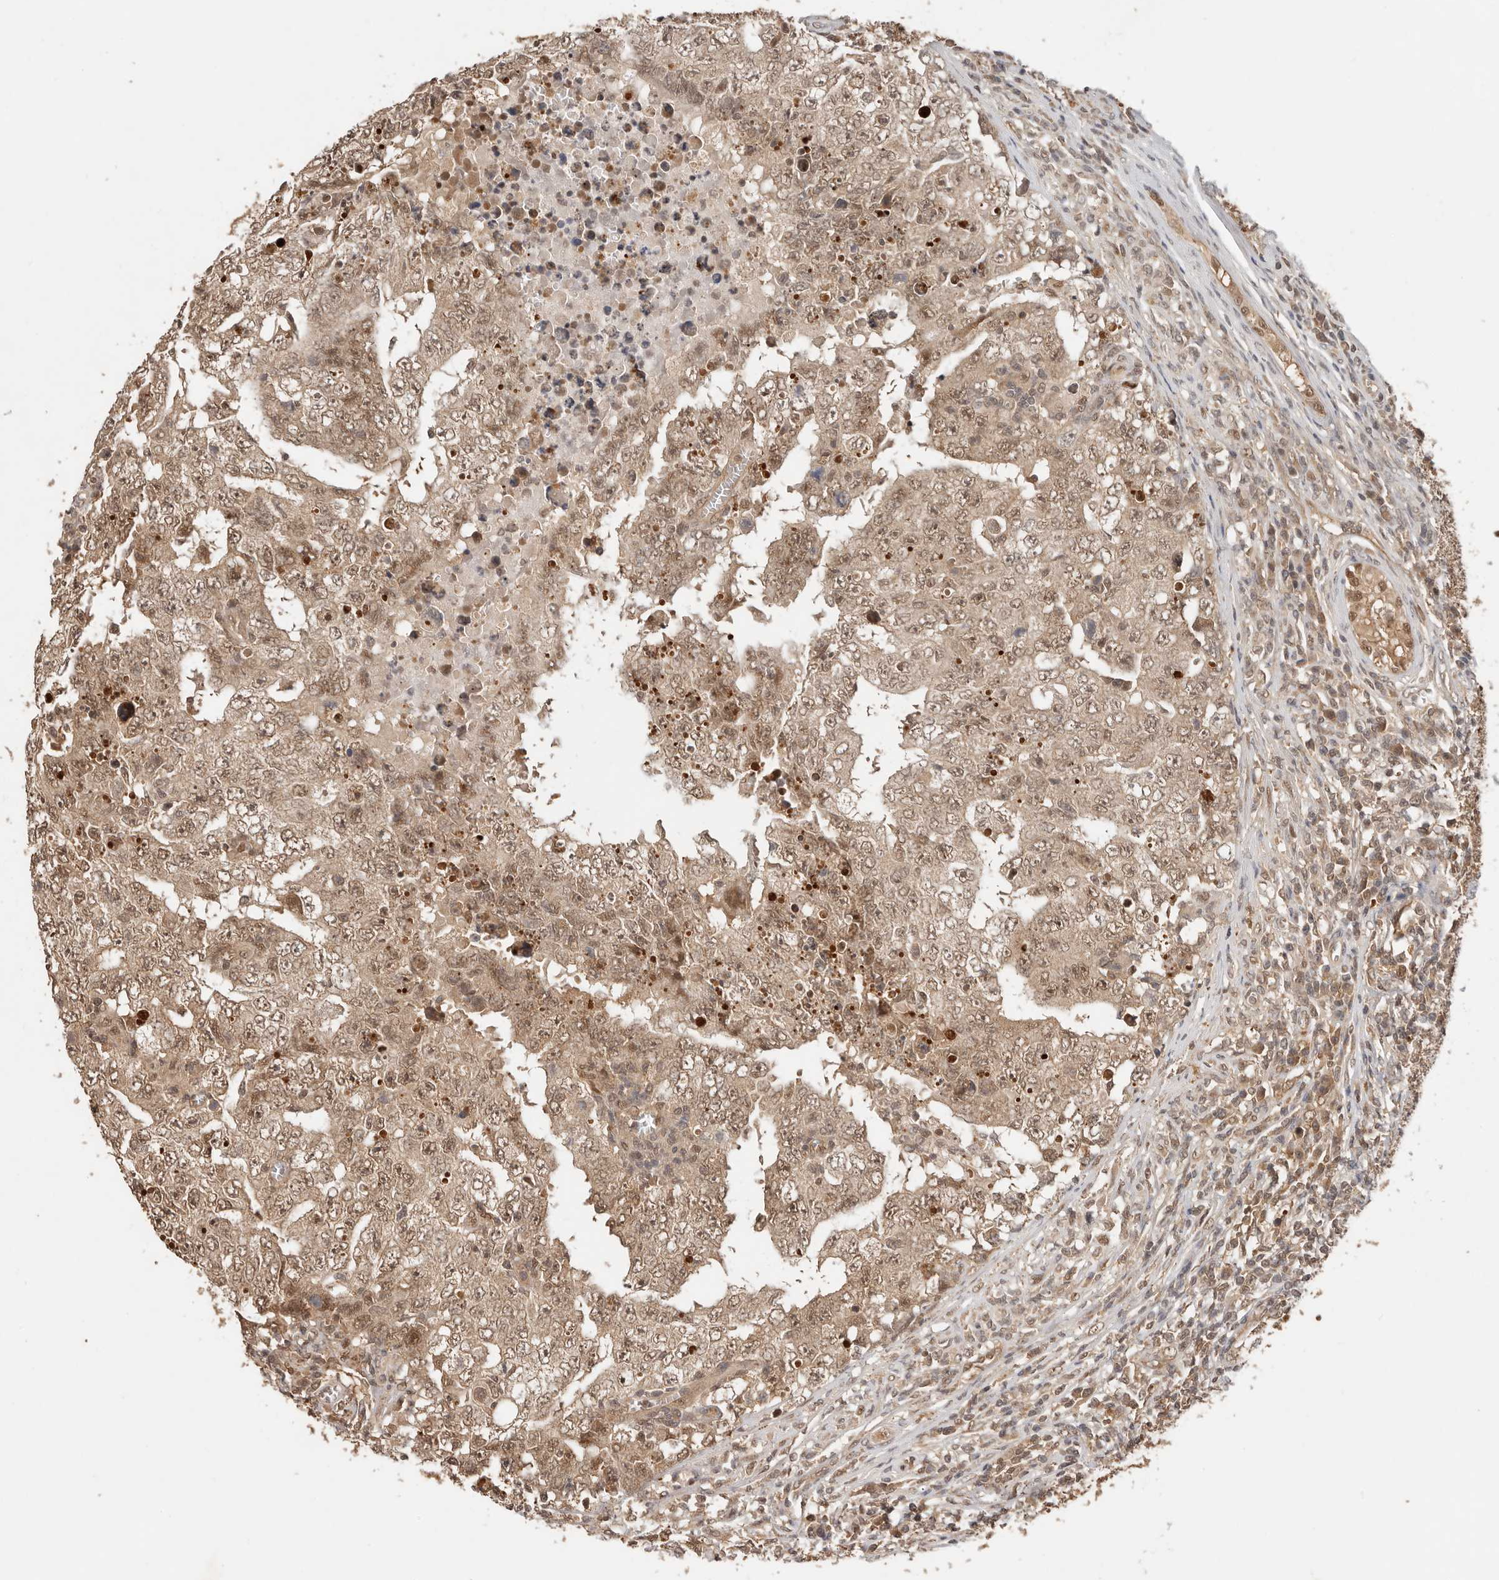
{"staining": {"intensity": "moderate", "quantity": ">75%", "location": "cytoplasmic/membranous,nuclear"}, "tissue": "testis cancer", "cell_type": "Tumor cells", "image_type": "cancer", "snomed": [{"axis": "morphology", "description": "Carcinoma, Embryonal, NOS"}, {"axis": "topography", "description": "Testis"}], "caption": "Testis cancer (embryonal carcinoma) stained with DAB (3,3'-diaminobenzidine) IHC displays medium levels of moderate cytoplasmic/membranous and nuclear staining in about >75% of tumor cells. (IHC, brightfield microscopy, high magnification).", "gene": "PSMA5", "patient": {"sex": "male", "age": 26}}